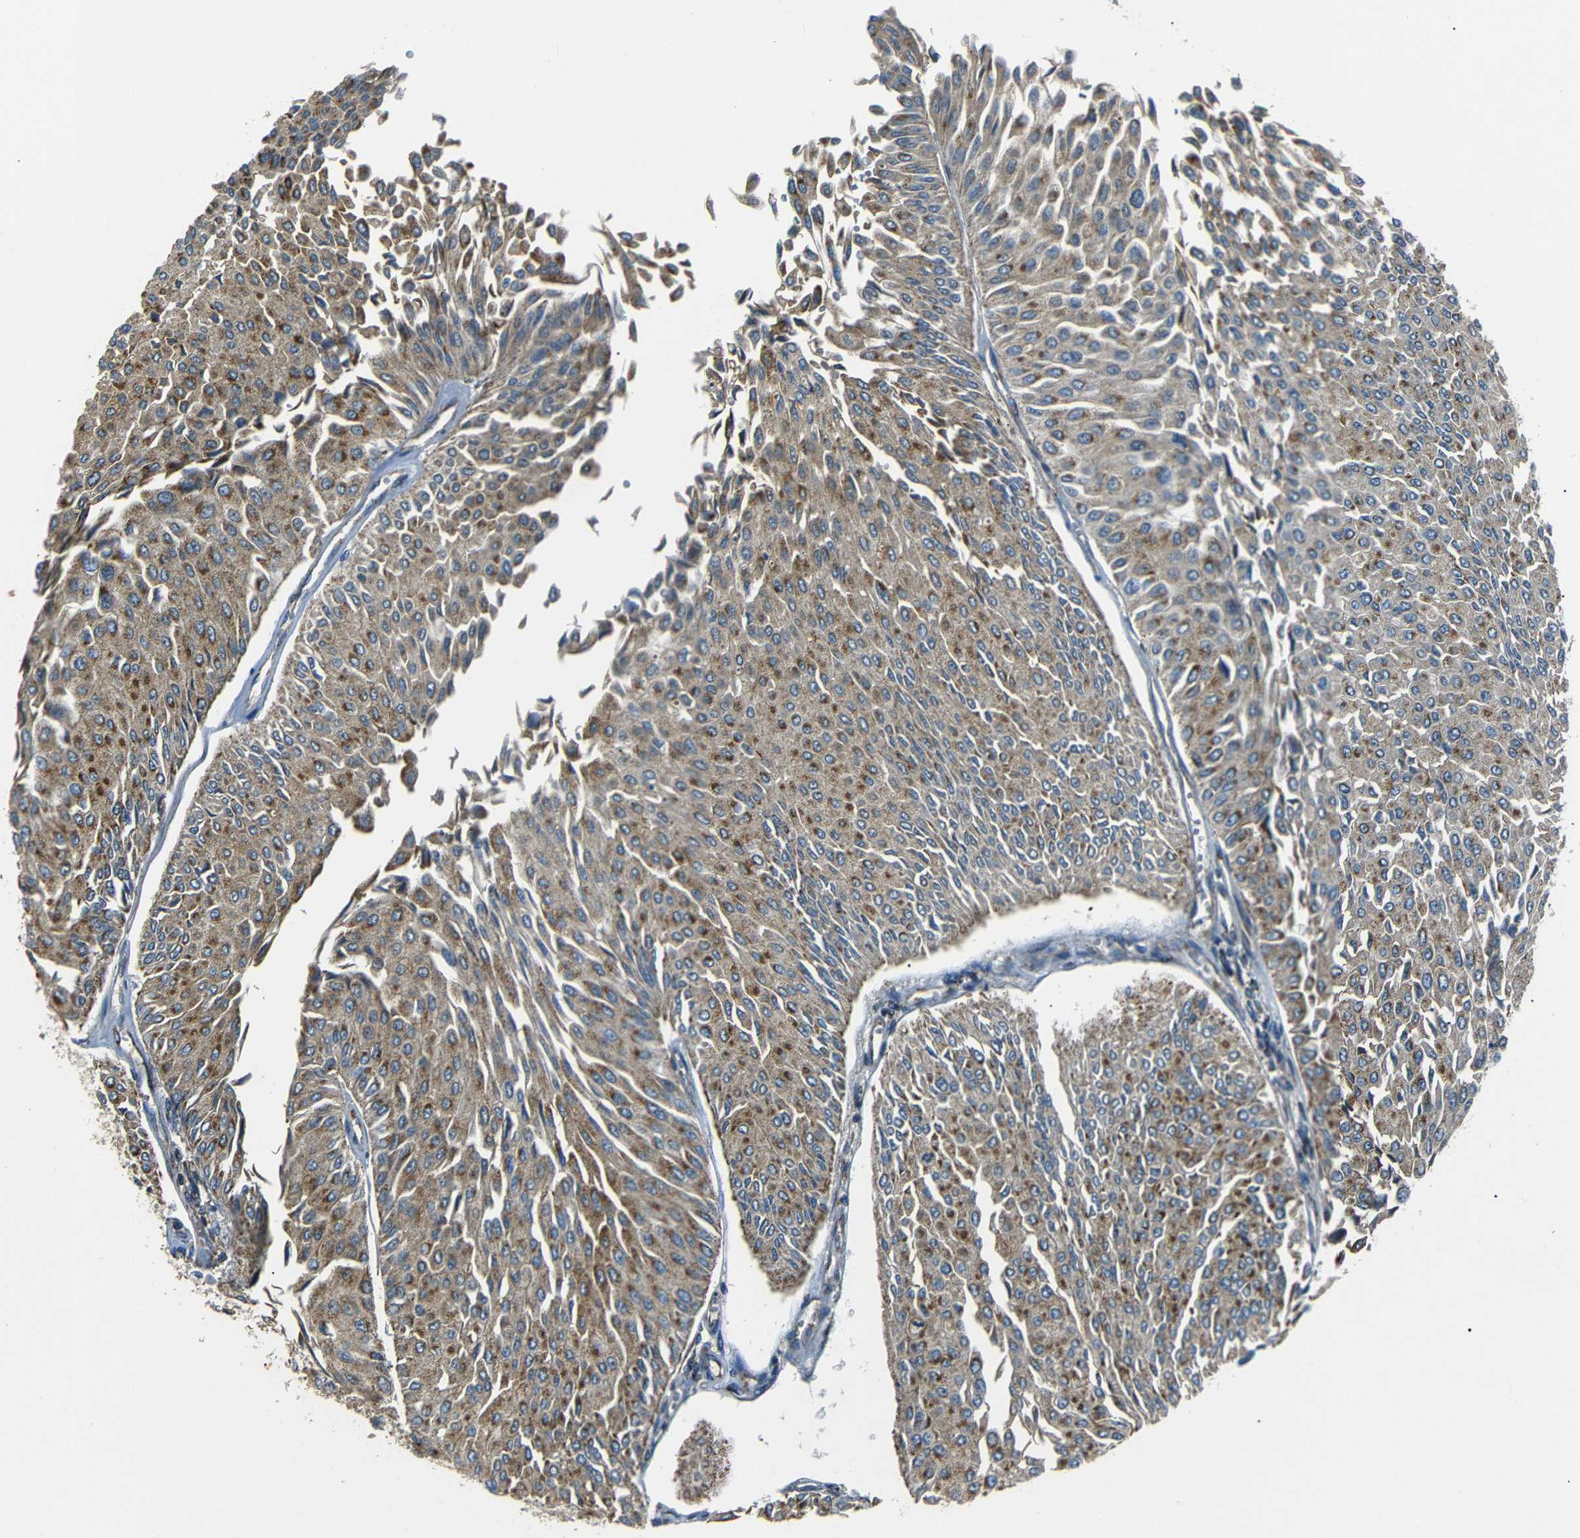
{"staining": {"intensity": "moderate", "quantity": ">75%", "location": "cytoplasmic/membranous"}, "tissue": "urothelial cancer", "cell_type": "Tumor cells", "image_type": "cancer", "snomed": [{"axis": "morphology", "description": "Urothelial carcinoma, Low grade"}, {"axis": "topography", "description": "Urinary bladder"}], "caption": "Moderate cytoplasmic/membranous protein expression is seen in about >75% of tumor cells in urothelial carcinoma (low-grade).", "gene": "NETO2", "patient": {"sex": "male", "age": 67}}